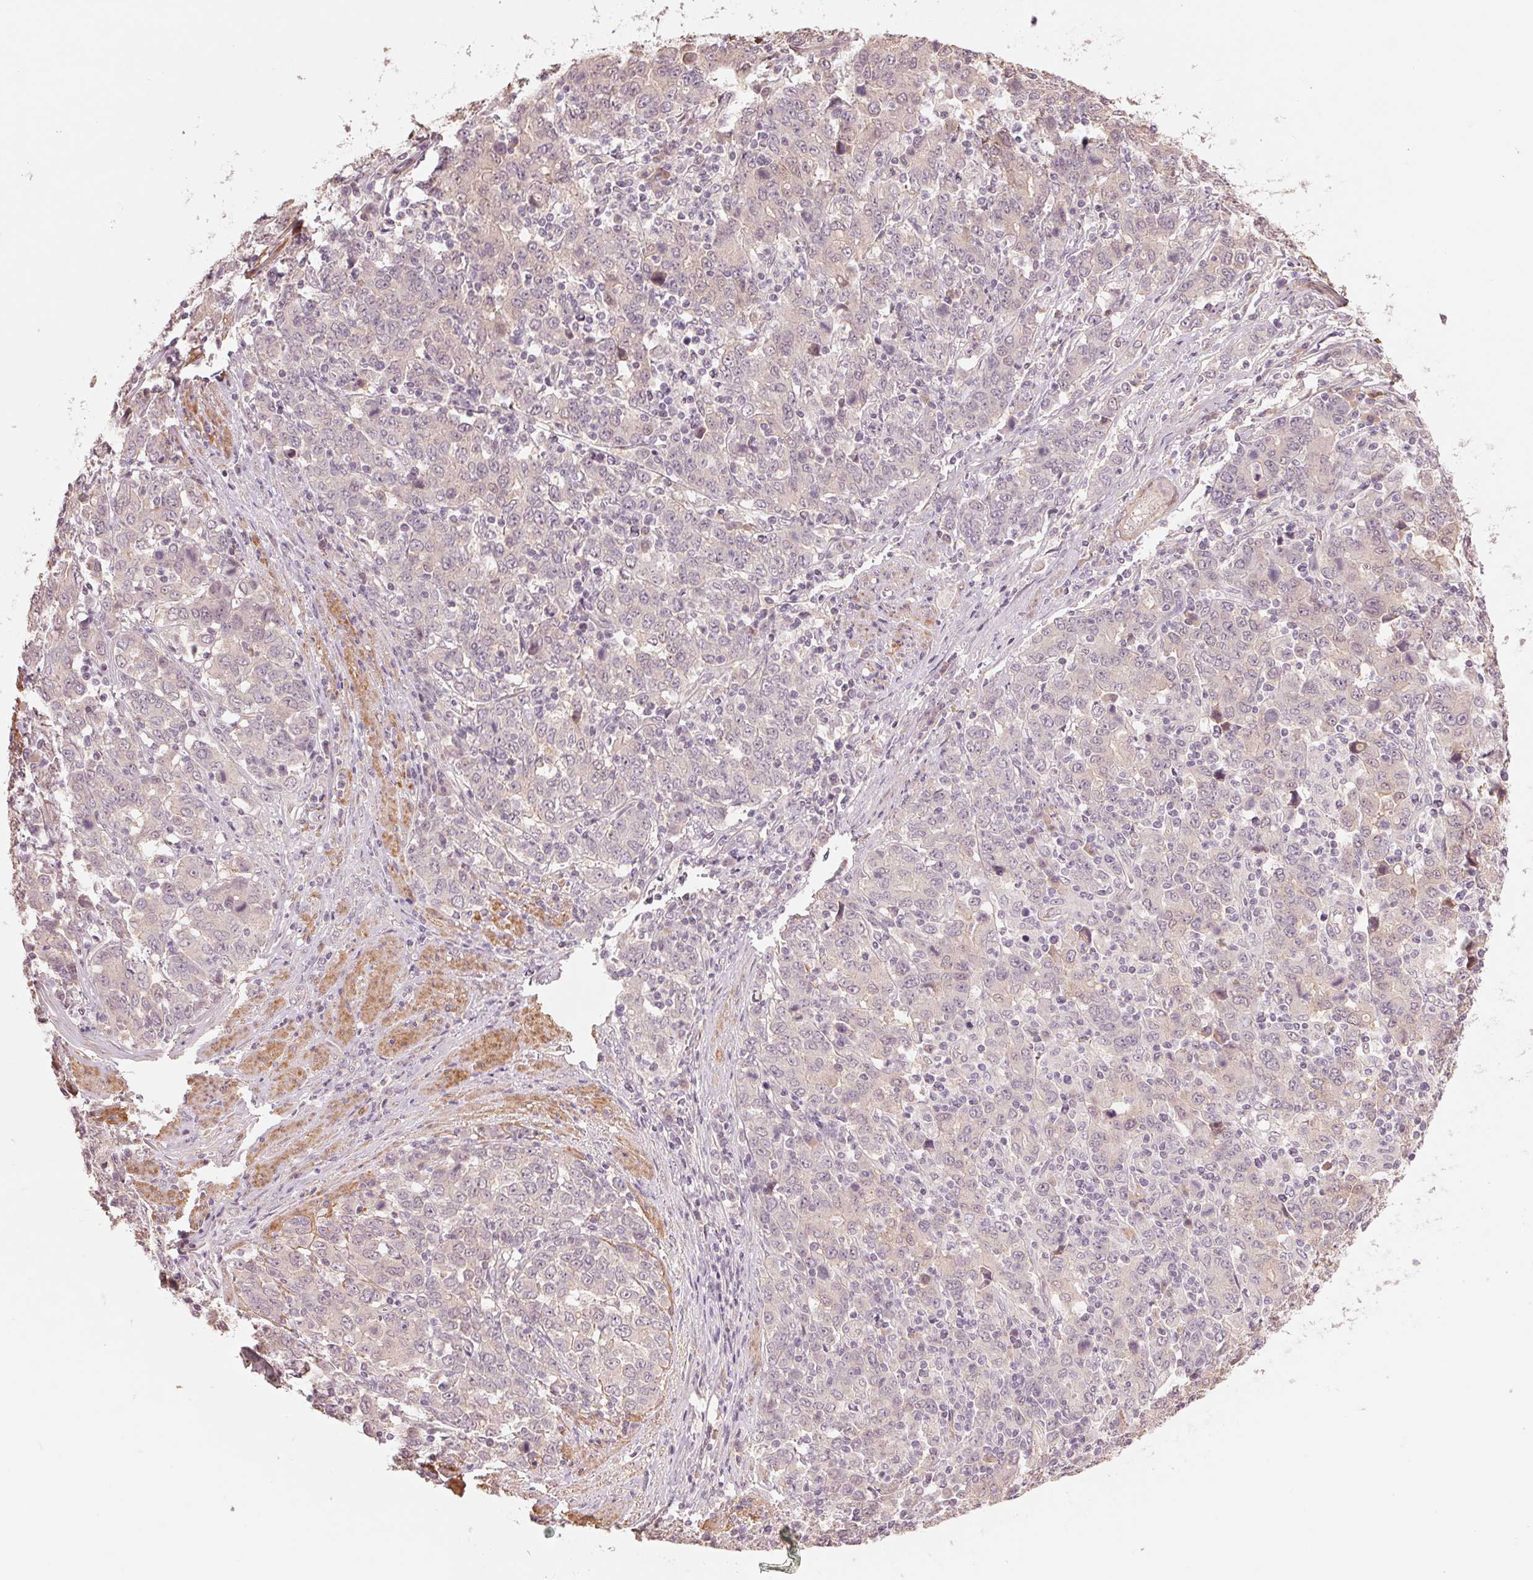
{"staining": {"intensity": "negative", "quantity": "none", "location": "none"}, "tissue": "stomach cancer", "cell_type": "Tumor cells", "image_type": "cancer", "snomed": [{"axis": "morphology", "description": "Adenocarcinoma, NOS"}, {"axis": "topography", "description": "Stomach, upper"}], "caption": "Stomach adenocarcinoma stained for a protein using immunohistochemistry displays no staining tumor cells.", "gene": "PPIA", "patient": {"sex": "male", "age": 69}}